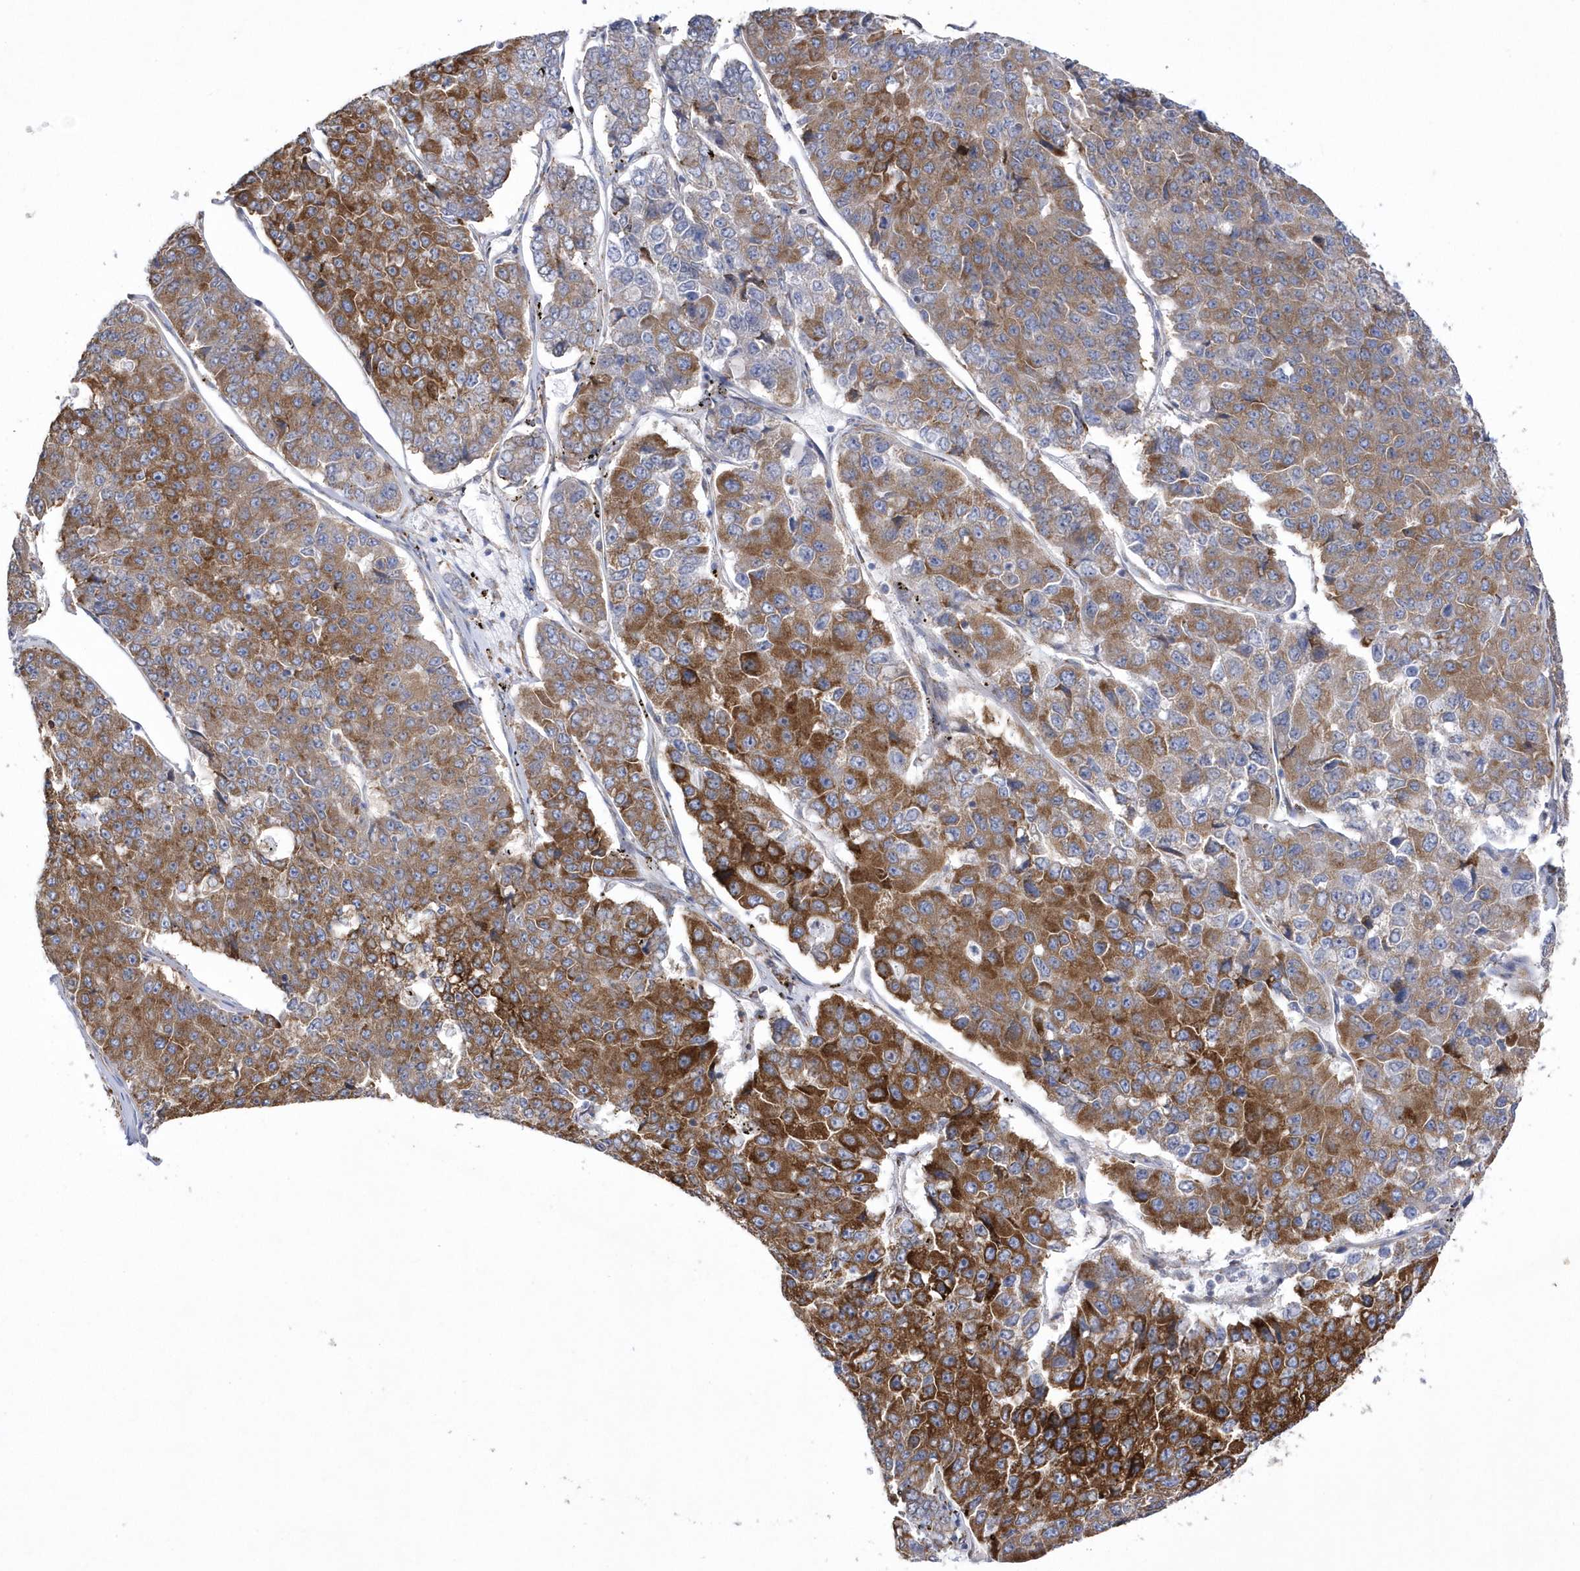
{"staining": {"intensity": "moderate", "quantity": ">75%", "location": "cytoplasmic/membranous"}, "tissue": "pancreatic cancer", "cell_type": "Tumor cells", "image_type": "cancer", "snomed": [{"axis": "morphology", "description": "Adenocarcinoma, NOS"}, {"axis": "topography", "description": "Pancreas"}], "caption": "Pancreatic adenocarcinoma stained for a protein displays moderate cytoplasmic/membranous positivity in tumor cells.", "gene": "MED31", "patient": {"sex": "male", "age": 50}}